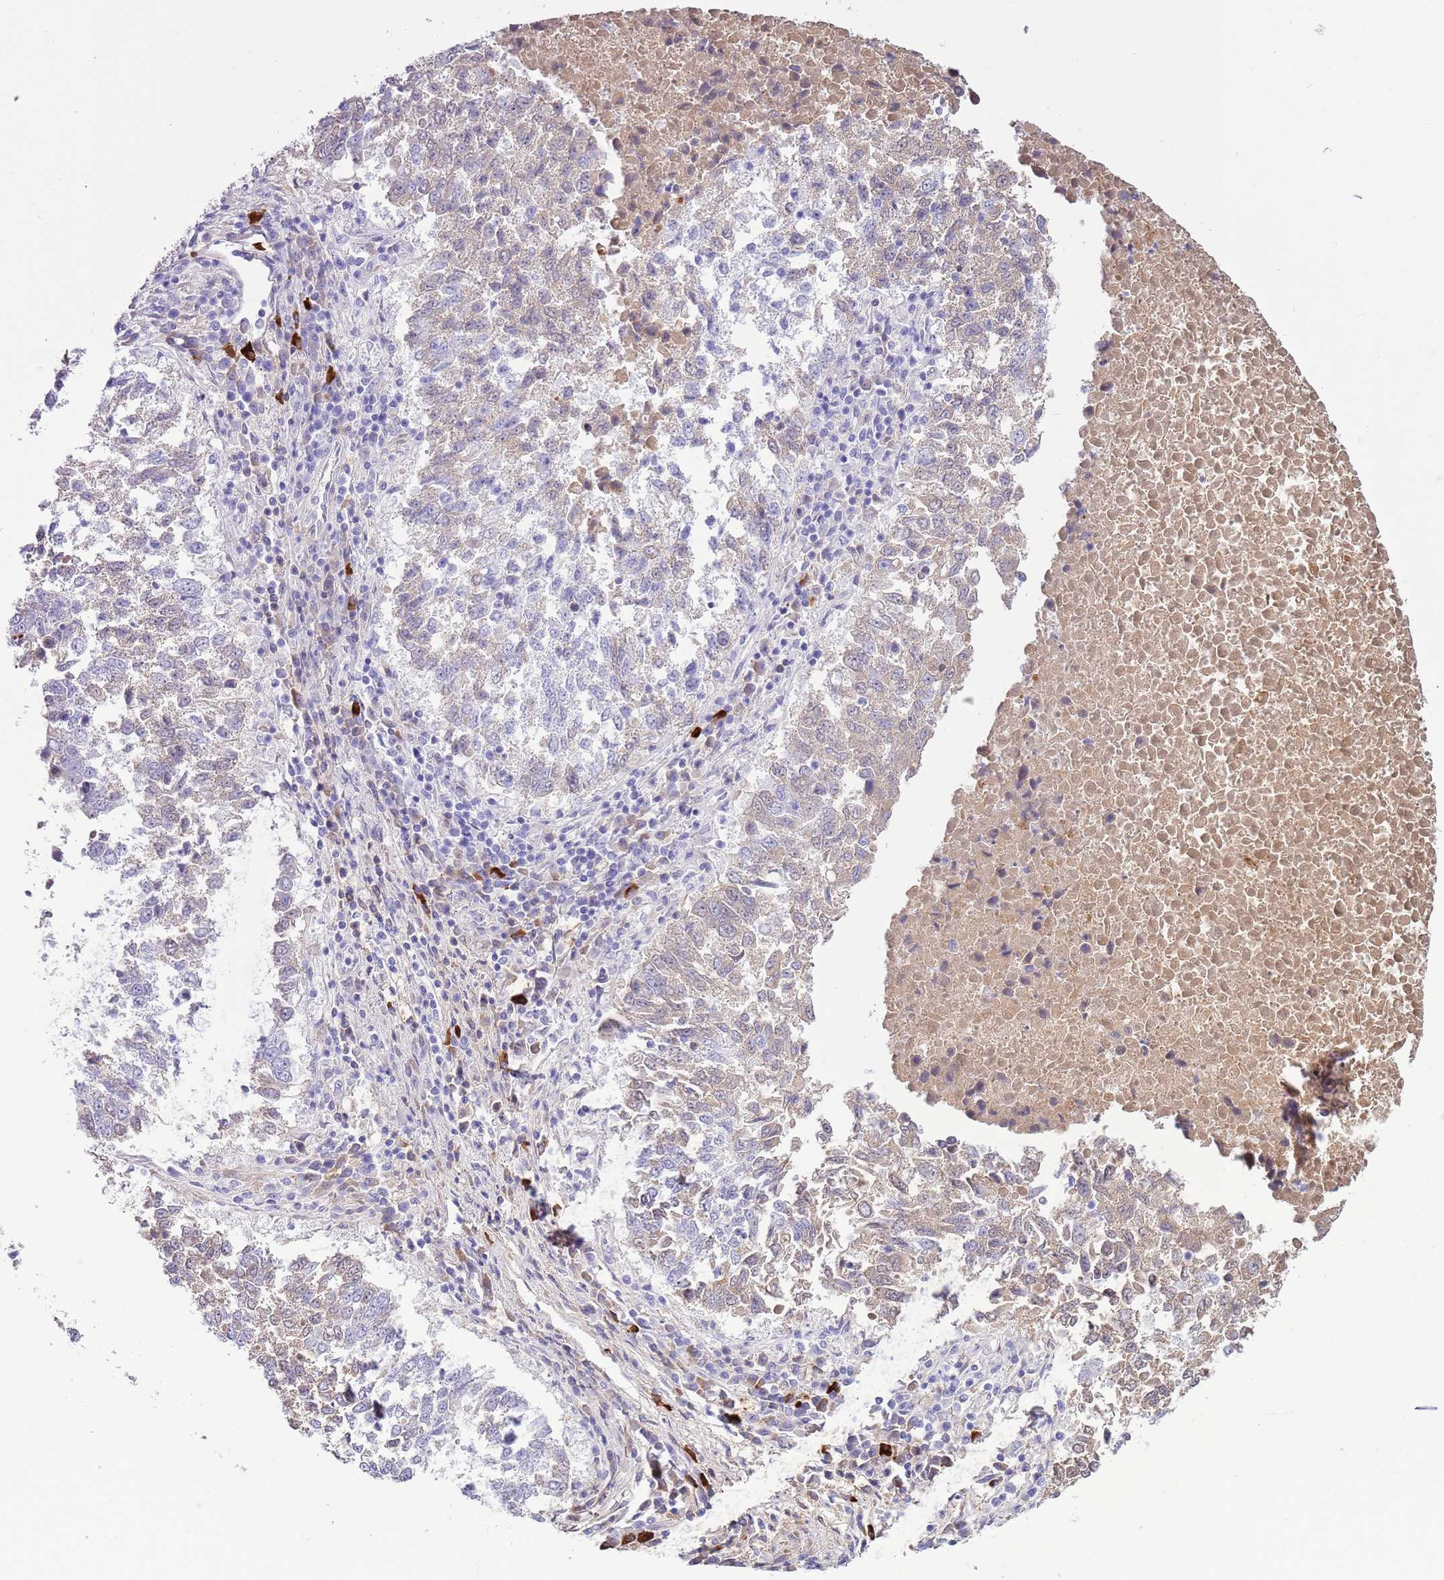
{"staining": {"intensity": "negative", "quantity": "none", "location": "none"}, "tissue": "lung cancer", "cell_type": "Tumor cells", "image_type": "cancer", "snomed": [{"axis": "morphology", "description": "Squamous cell carcinoma, NOS"}, {"axis": "topography", "description": "Lung"}], "caption": "Tumor cells are negative for protein expression in human lung cancer (squamous cell carcinoma).", "gene": "IGKV3D-11", "patient": {"sex": "male", "age": 73}}